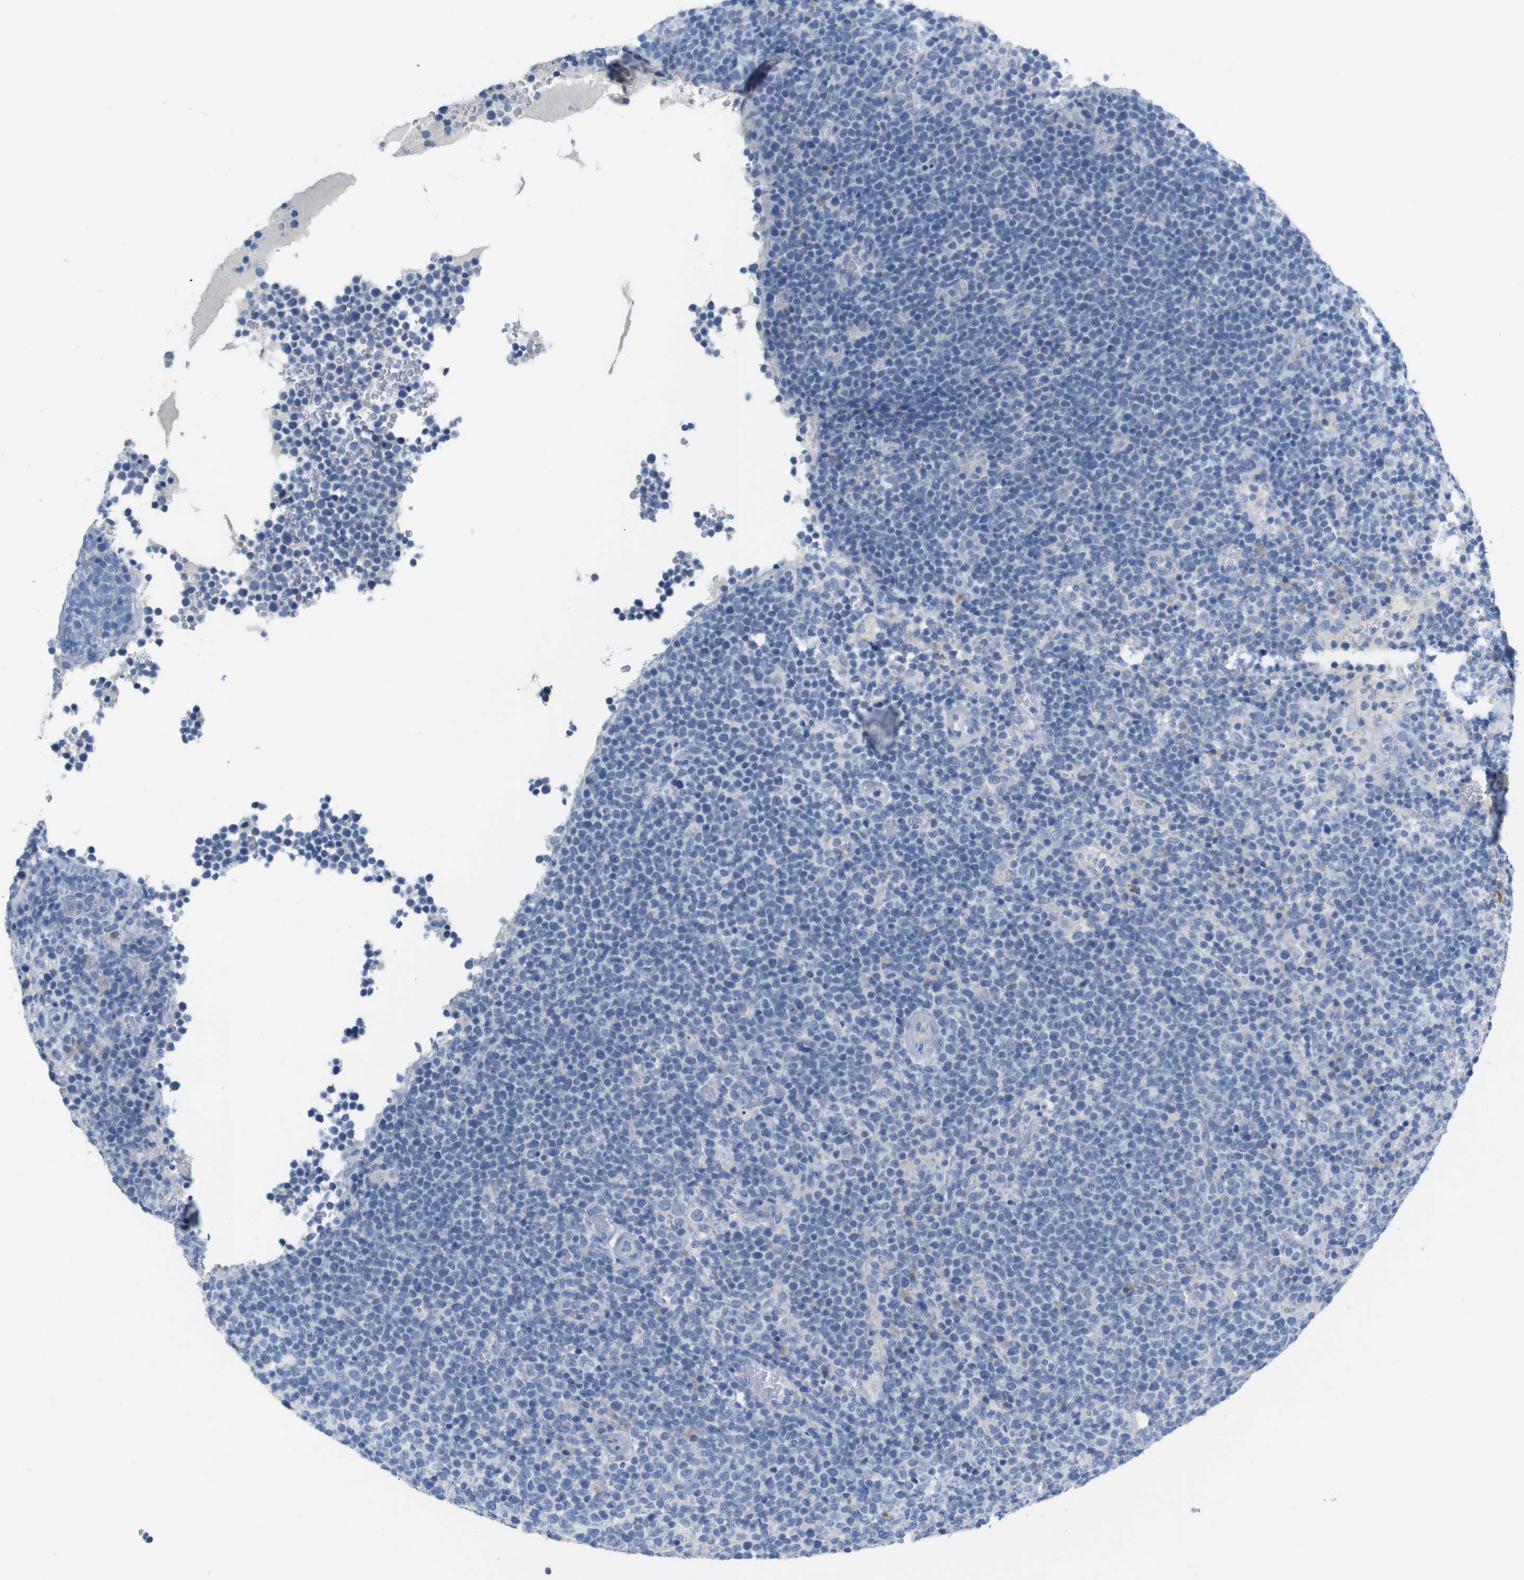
{"staining": {"intensity": "negative", "quantity": "none", "location": "none"}, "tissue": "lymphoma", "cell_type": "Tumor cells", "image_type": "cancer", "snomed": [{"axis": "morphology", "description": "Malignant lymphoma, non-Hodgkin's type, High grade"}, {"axis": "topography", "description": "Lymph node"}], "caption": "A micrograph of human high-grade malignant lymphoma, non-Hodgkin's type is negative for staining in tumor cells.", "gene": "PTGDR2", "patient": {"sex": "male", "age": 61}}